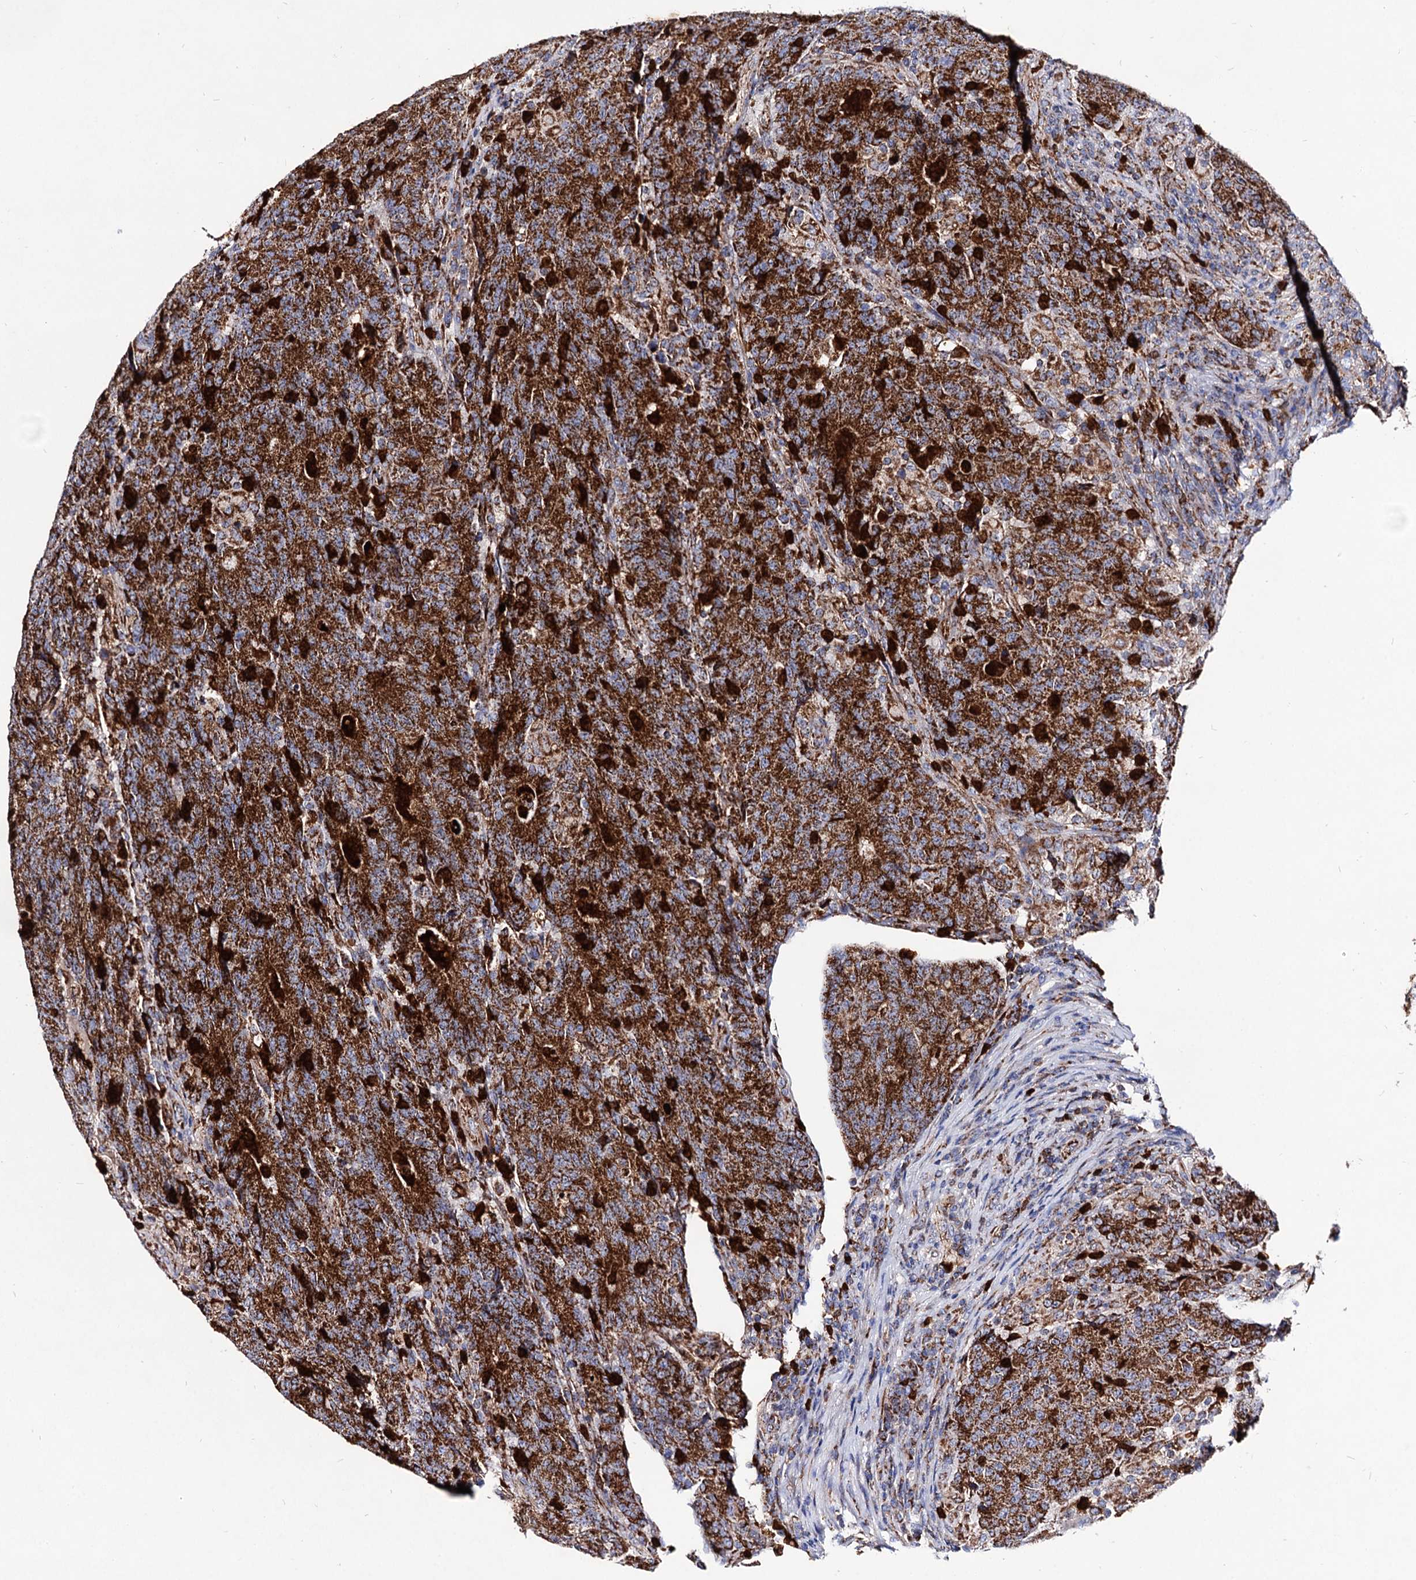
{"staining": {"intensity": "strong", "quantity": ">75%", "location": "cytoplasmic/membranous"}, "tissue": "colorectal cancer", "cell_type": "Tumor cells", "image_type": "cancer", "snomed": [{"axis": "morphology", "description": "Adenocarcinoma, NOS"}, {"axis": "topography", "description": "Colon"}], "caption": "IHC histopathology image of human colorectal adenocarcinoma stained for a protein (brown), which shows high levels of strong cytoplasmic/membranous expression in about >75% of tumor cells.", "gene": "ACAD9", "patient": {"sex": "female", "age": 75}}